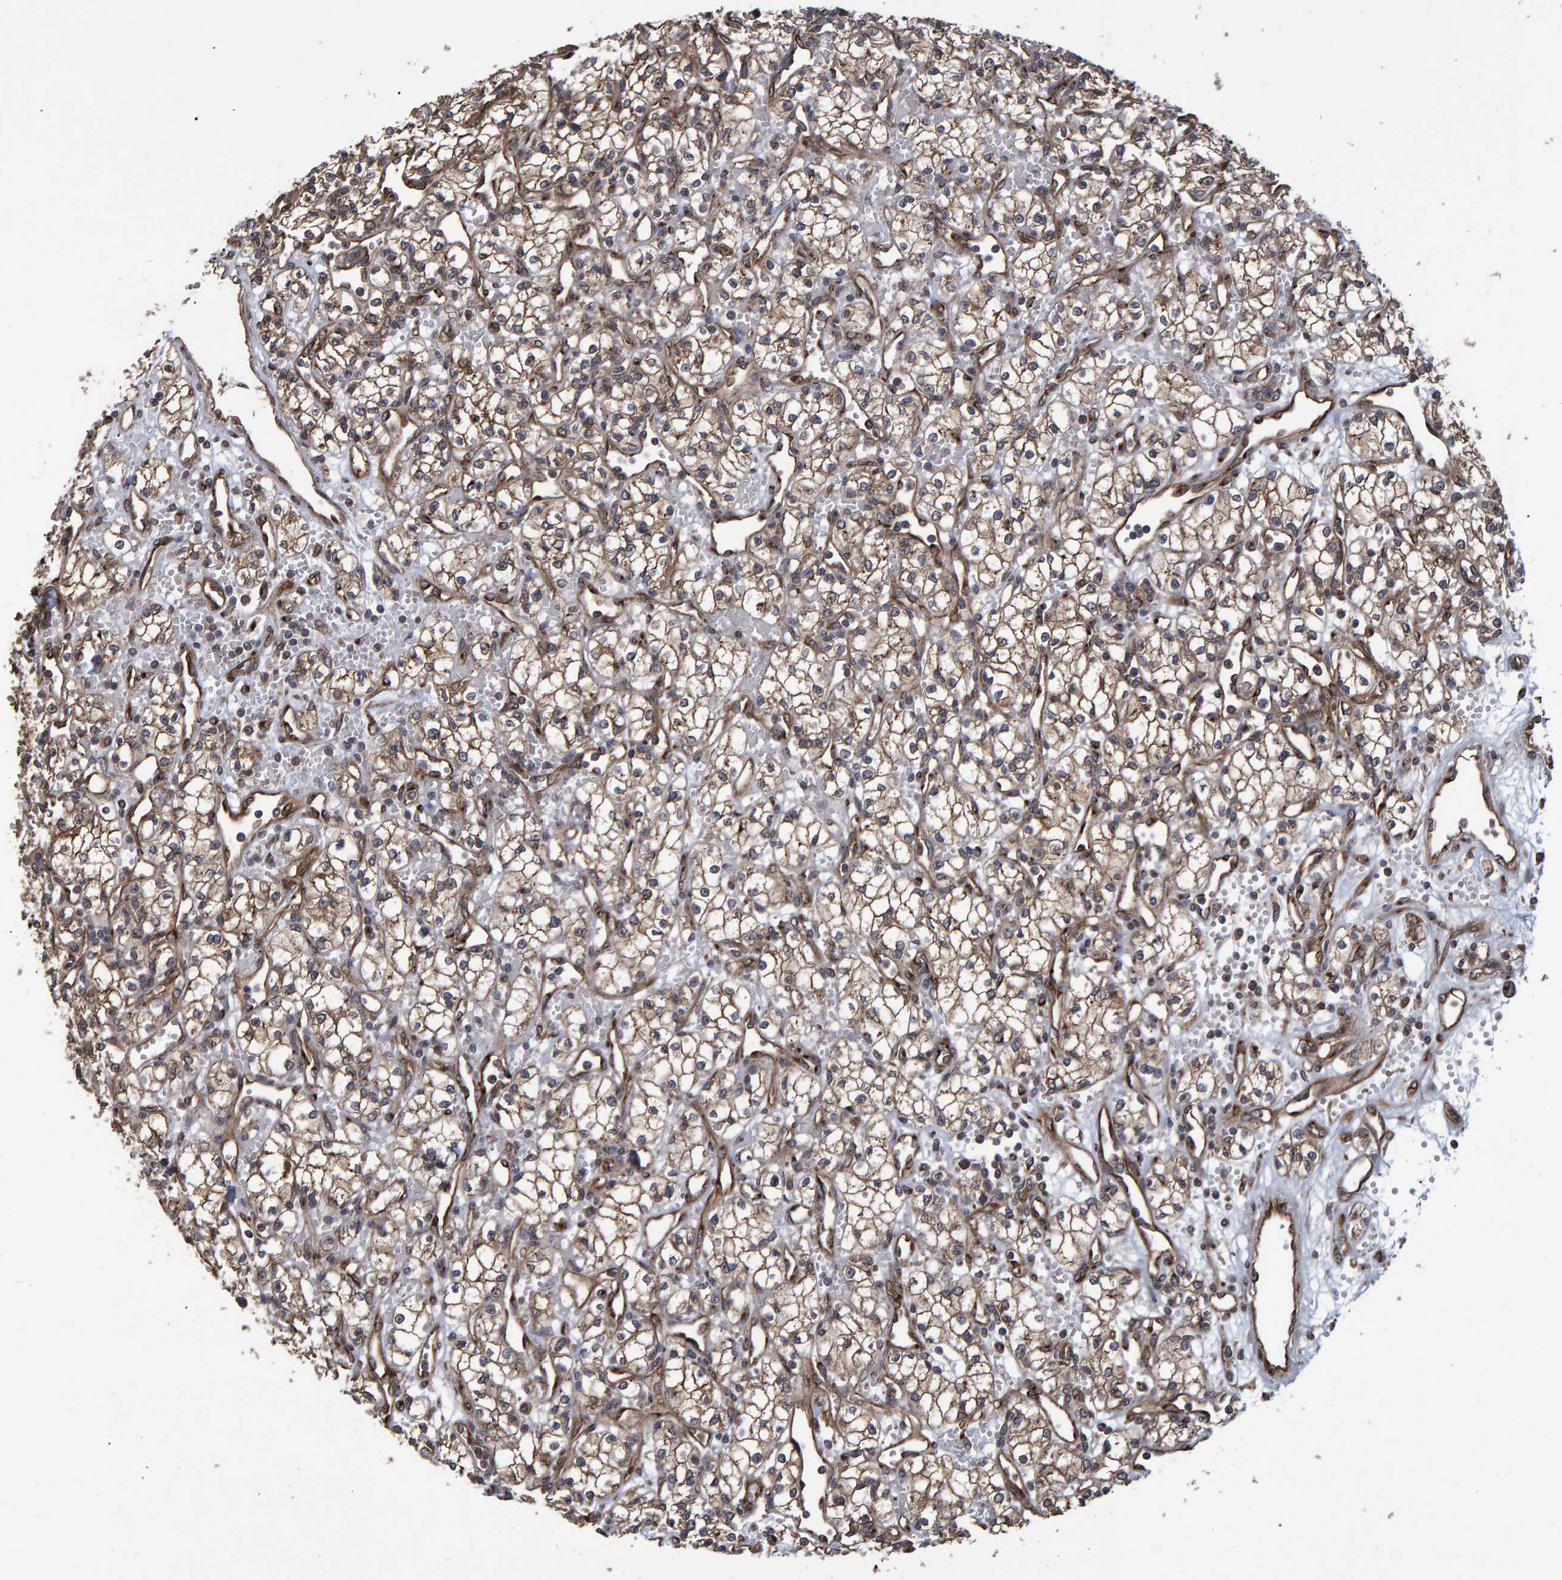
{"staining": {"intensity": "weak", "quantity": ">75%", "location": "cytoplasmic/membranous"}, "tissue": "renal cancer", "cell_type": "Tumor cells", "image_type": "cancer", "snomed": [{"axis": "morphology", "description": "Adenocarcinoma, NOS"}, {"axis": "topography", "description": "Kidney"}], "caption": "This micrograph reveals immunohistochemistry staining of renal adenocarcinoma, with low weak cytoplasmic/membranous positivity in approximately >75% of tumor cells.", "gene": "TRIM68", "patient": {"sex": "male", "age": 59}}